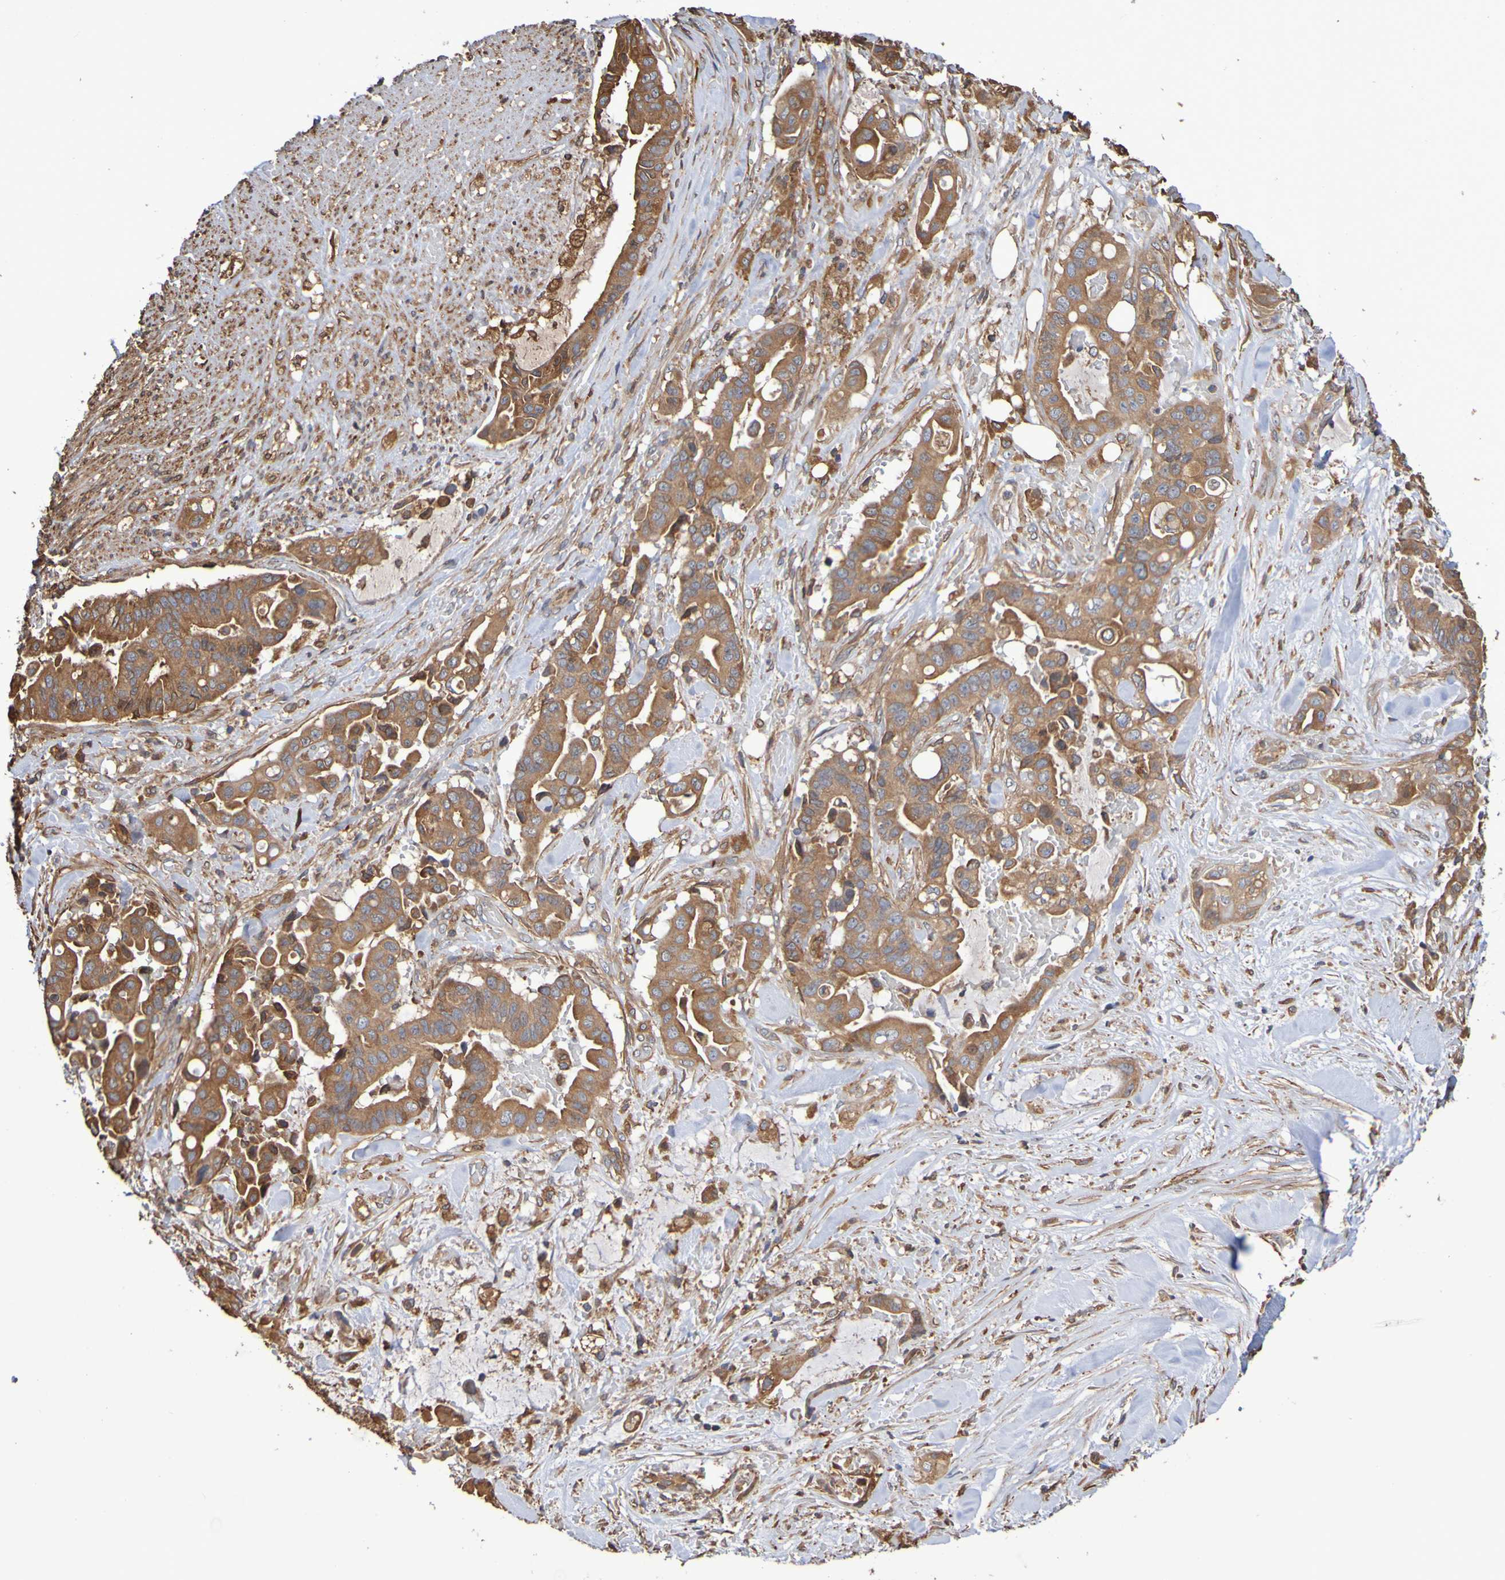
{"staining": {"intensity": "moderate", "quantity": ">75%", "location": "cytoplasmic/membranous"}, "tissue": "liver cancer", "cell_type": "Tumor cells", "image_type": "cancer", "snomed": [{"axis": "morphology", "description": "Cholangiocarcinoma"}, {"axis": "topography", "description": "Liver"}], "caption": "Human liver cholangiocarcinoma stained with a protein marker displays moderate staining in tumor cells.", "gene": "RAB11A", "patient": {"sex": "female", "age": 61}}